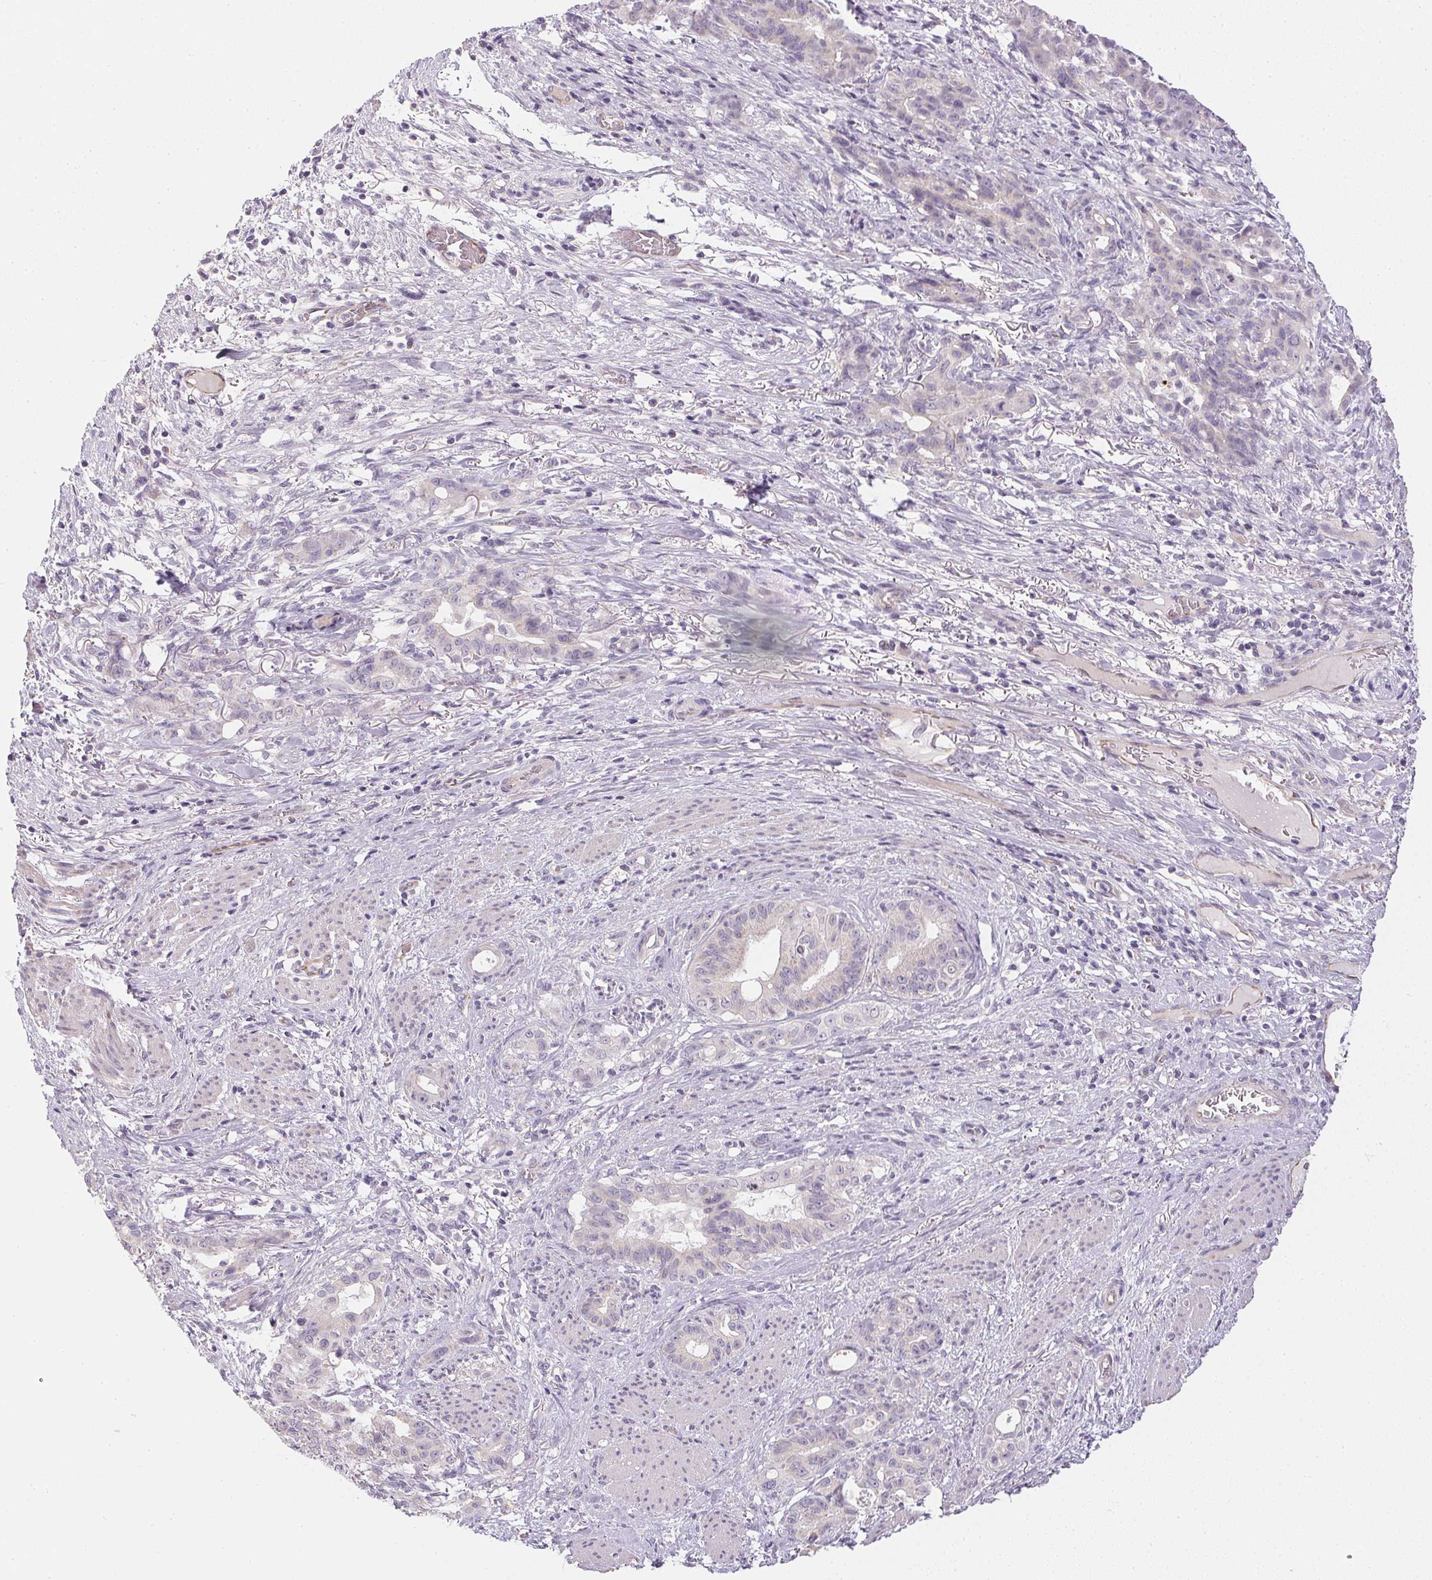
{"staining": {"intensity": "negative", "quantity": "none", "location": "none"}, "tissue": "stomach cancer", "cell_type": "Tumor cells", "image_type": "cancer", "snomed": [{"axis": "morphology", "description": "Normal tissue, NOS"}, {"axis": "morphology", "description": "Adenocarcinoma, NOS"}, {"axis": "topography", "description": "Esophagus"}, {"axis": "topography", "description": "Stomach, upper"}], "caption": "High power microscopy micrograph of an immunohistochemistry (IHC) micrograph of adenocarcinoma (stomach), revealing no significant positivity in tumor cells. Nuclei are stained in blue.", "gene": "SMYD1", "patient": {"sex": "male", "age": 62}}